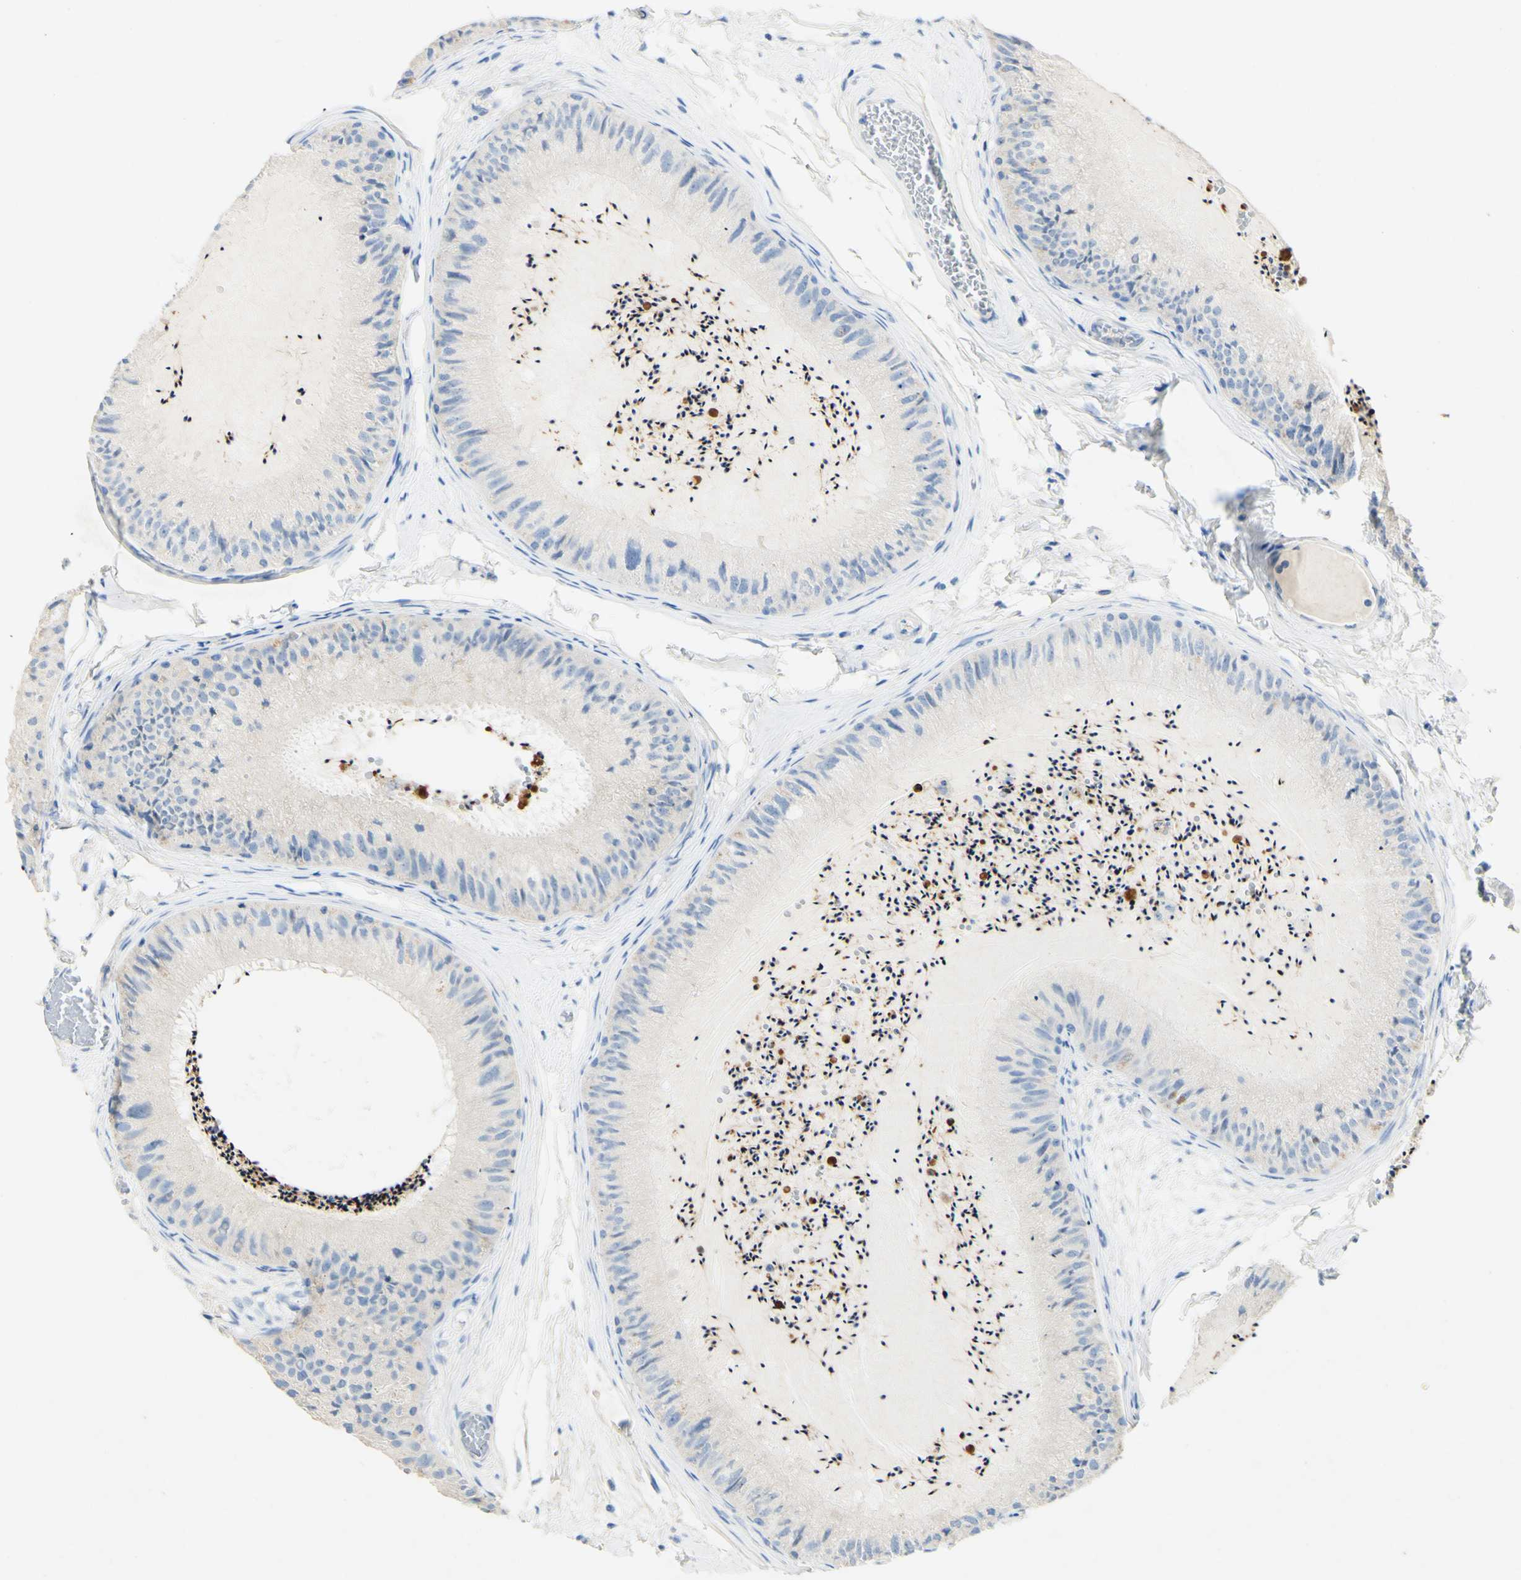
{"staining": {"intensity": "weak", "quantity": "<25%", "location": "cytoplasmic/membranous"}, "tissue": "epididymis", "cell_type": "Glandular cells", "image_type": "normal", "snomed": [{"axis": "morphology", "description": "Normal tissue, NOS"}, {"axis": "topography", "description": "Epididymis"}], "caption": "Immunohistochemical staining of normal human epididymis displays no significant positivity in glandular cells. (DAB immunohistochemistry (IHC), high magnification).", "gene": "FGF4", "patient": {"sex": "male", "age": 31}}